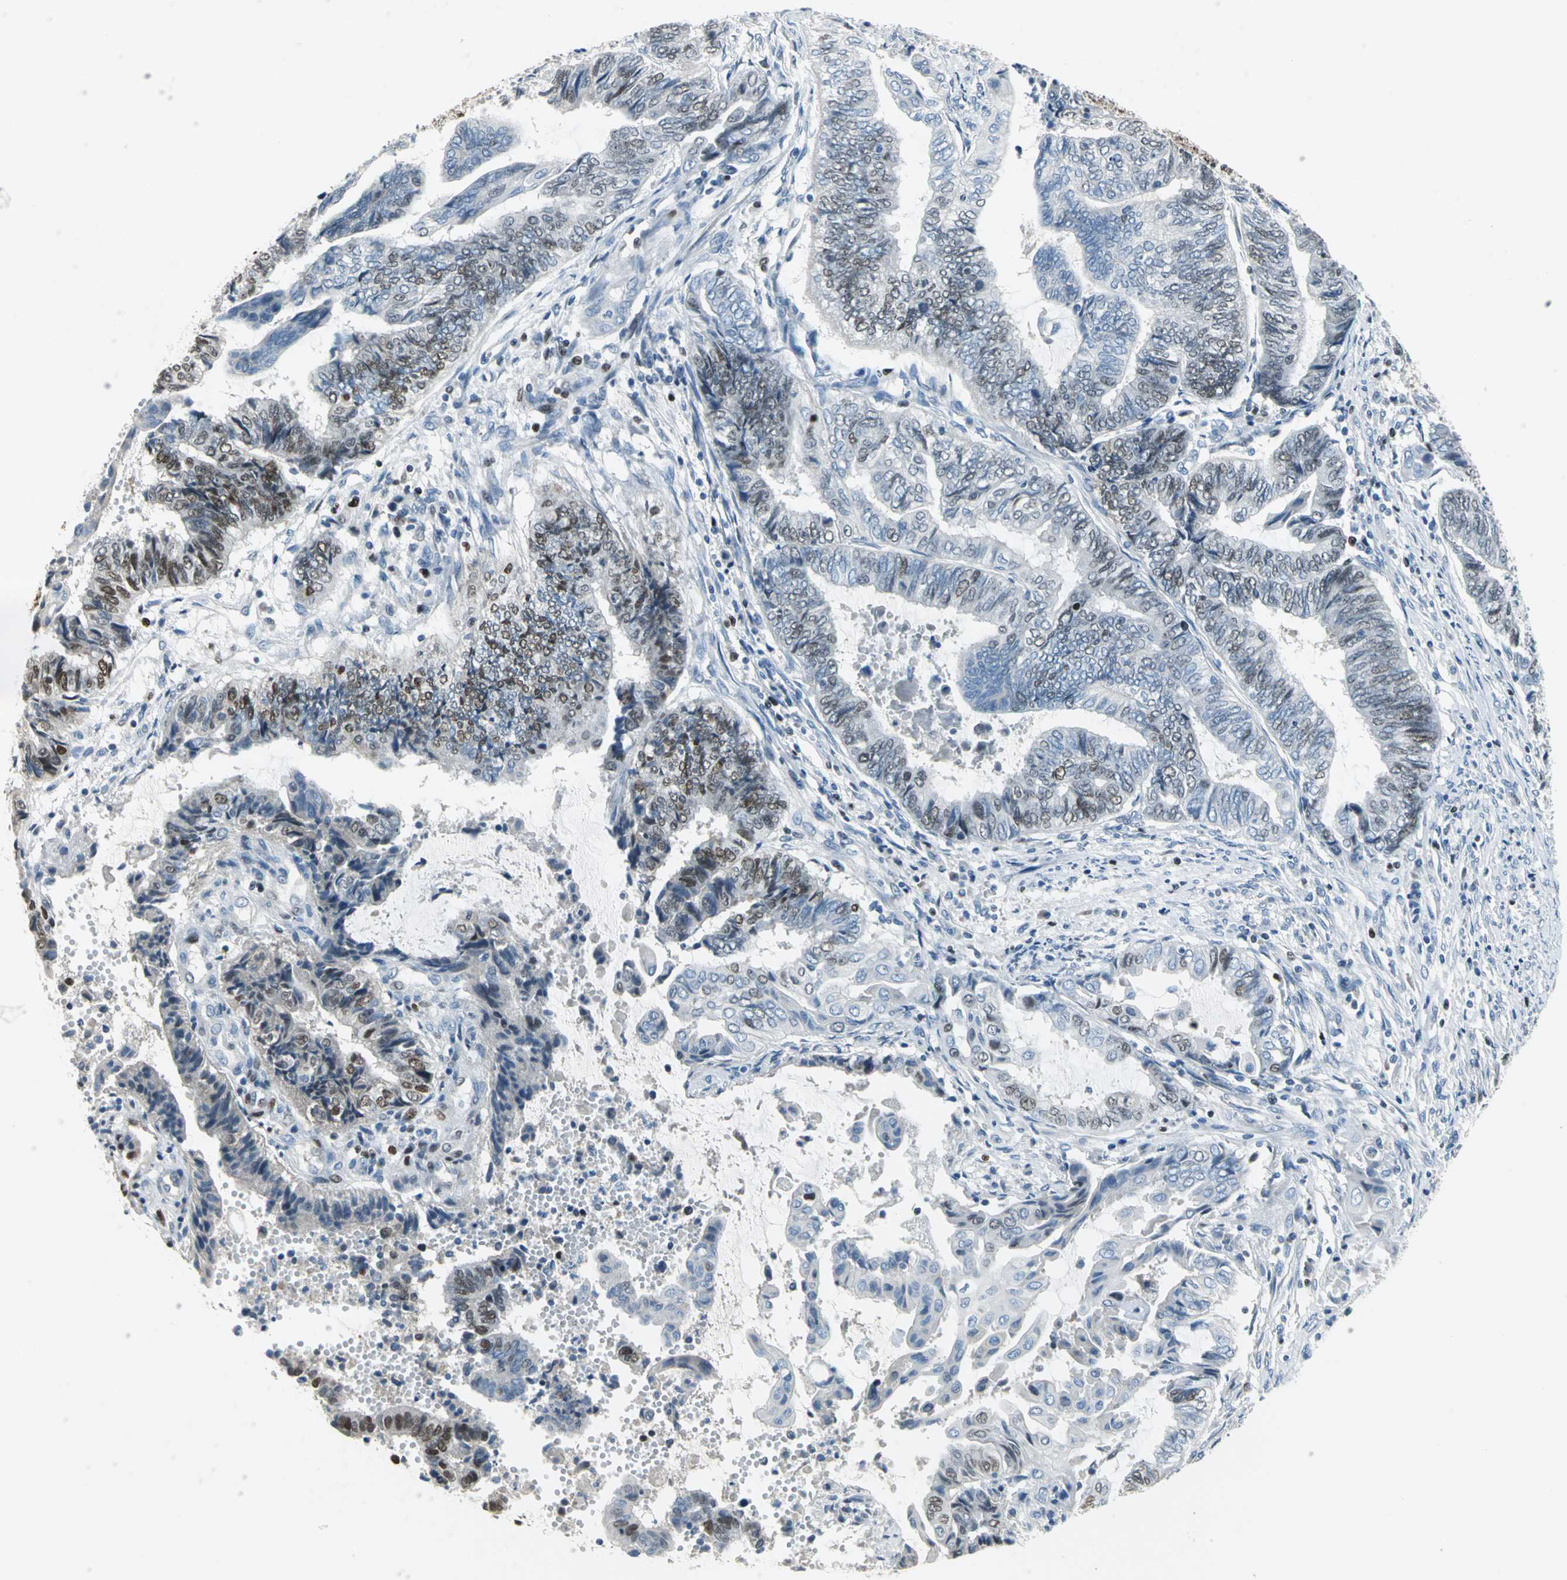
{"staining": {"intensity": "moderate", "quantity": "25%-75%", "location": "nuclear"}, "tissue": "endometrial cancer", "cell_type": "Tumor cells", "image_type": "cancer", "snomed": [{"axis": "morphology", "description": "Adenocarcinoma, NOS"}, {"axis": "topography", "description": "Uterus"}, {"axis": "topography", "description": "Endometrium"}], "caption": "IHC (DAB) staining of endometrial cancer demonstrates moderate nuclear protein positivity in approximately 25%-75% of tumor cells.", "gene": "MCM3", "patient": {"sex": "female", "age": 70}}